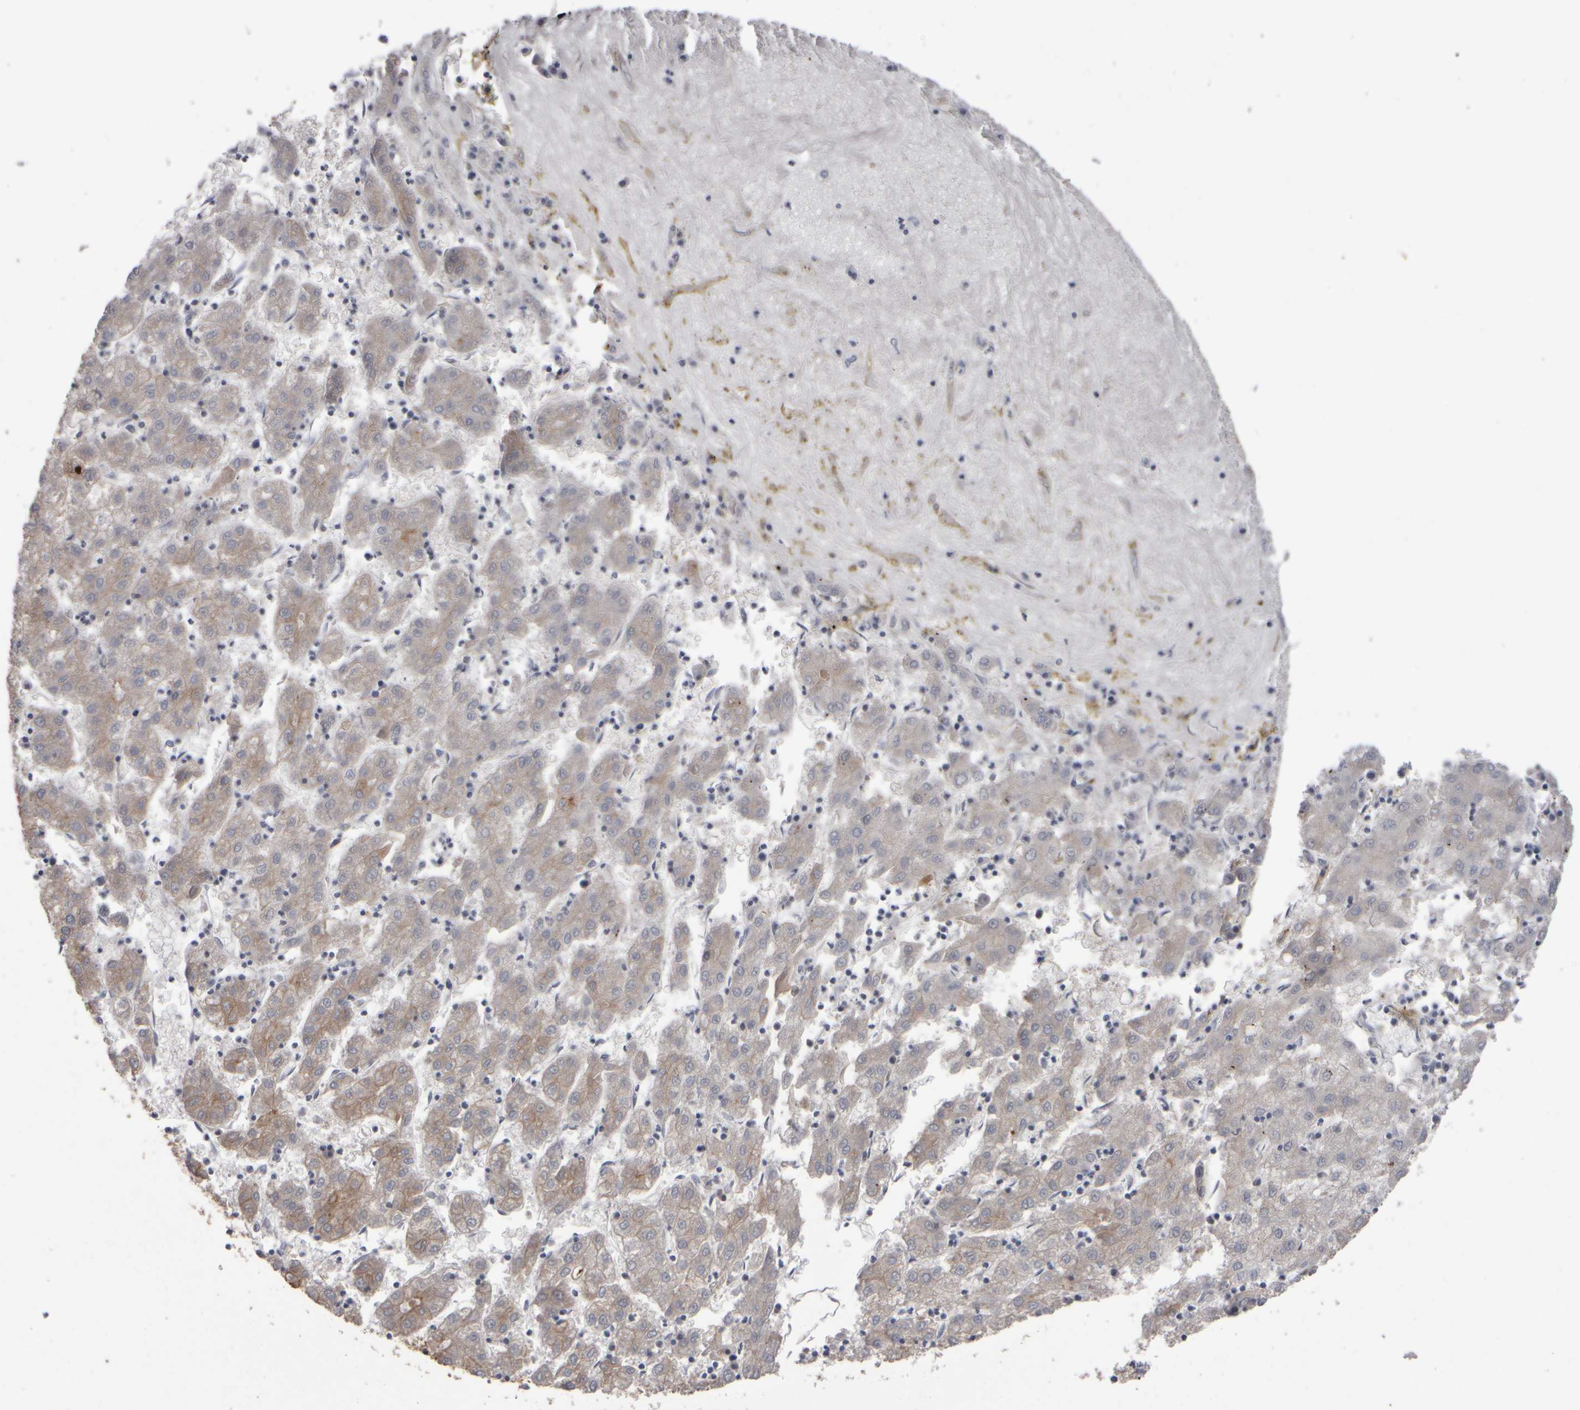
{"staining": {"intensity": "weak", "quantity": "<25%", "location": "cytoplasmic/membranous"}, "tissue": "liver cancer", "cell_type": "Tumor cells", "image_type": "cancer", "snomed": [{"axis": "morphology", "description": "Carcinoma, Hepatocellular, NOS"}, {"axis": "topography", "description": "Liver"}], "caption": "A photomicrograph of liver cancer (hepatocellular carcinoma) stained for a protein reveals no brown staining in tumor cells.", "gene": "EPHX2", "patient": {"sex": "male", "age": 72}}